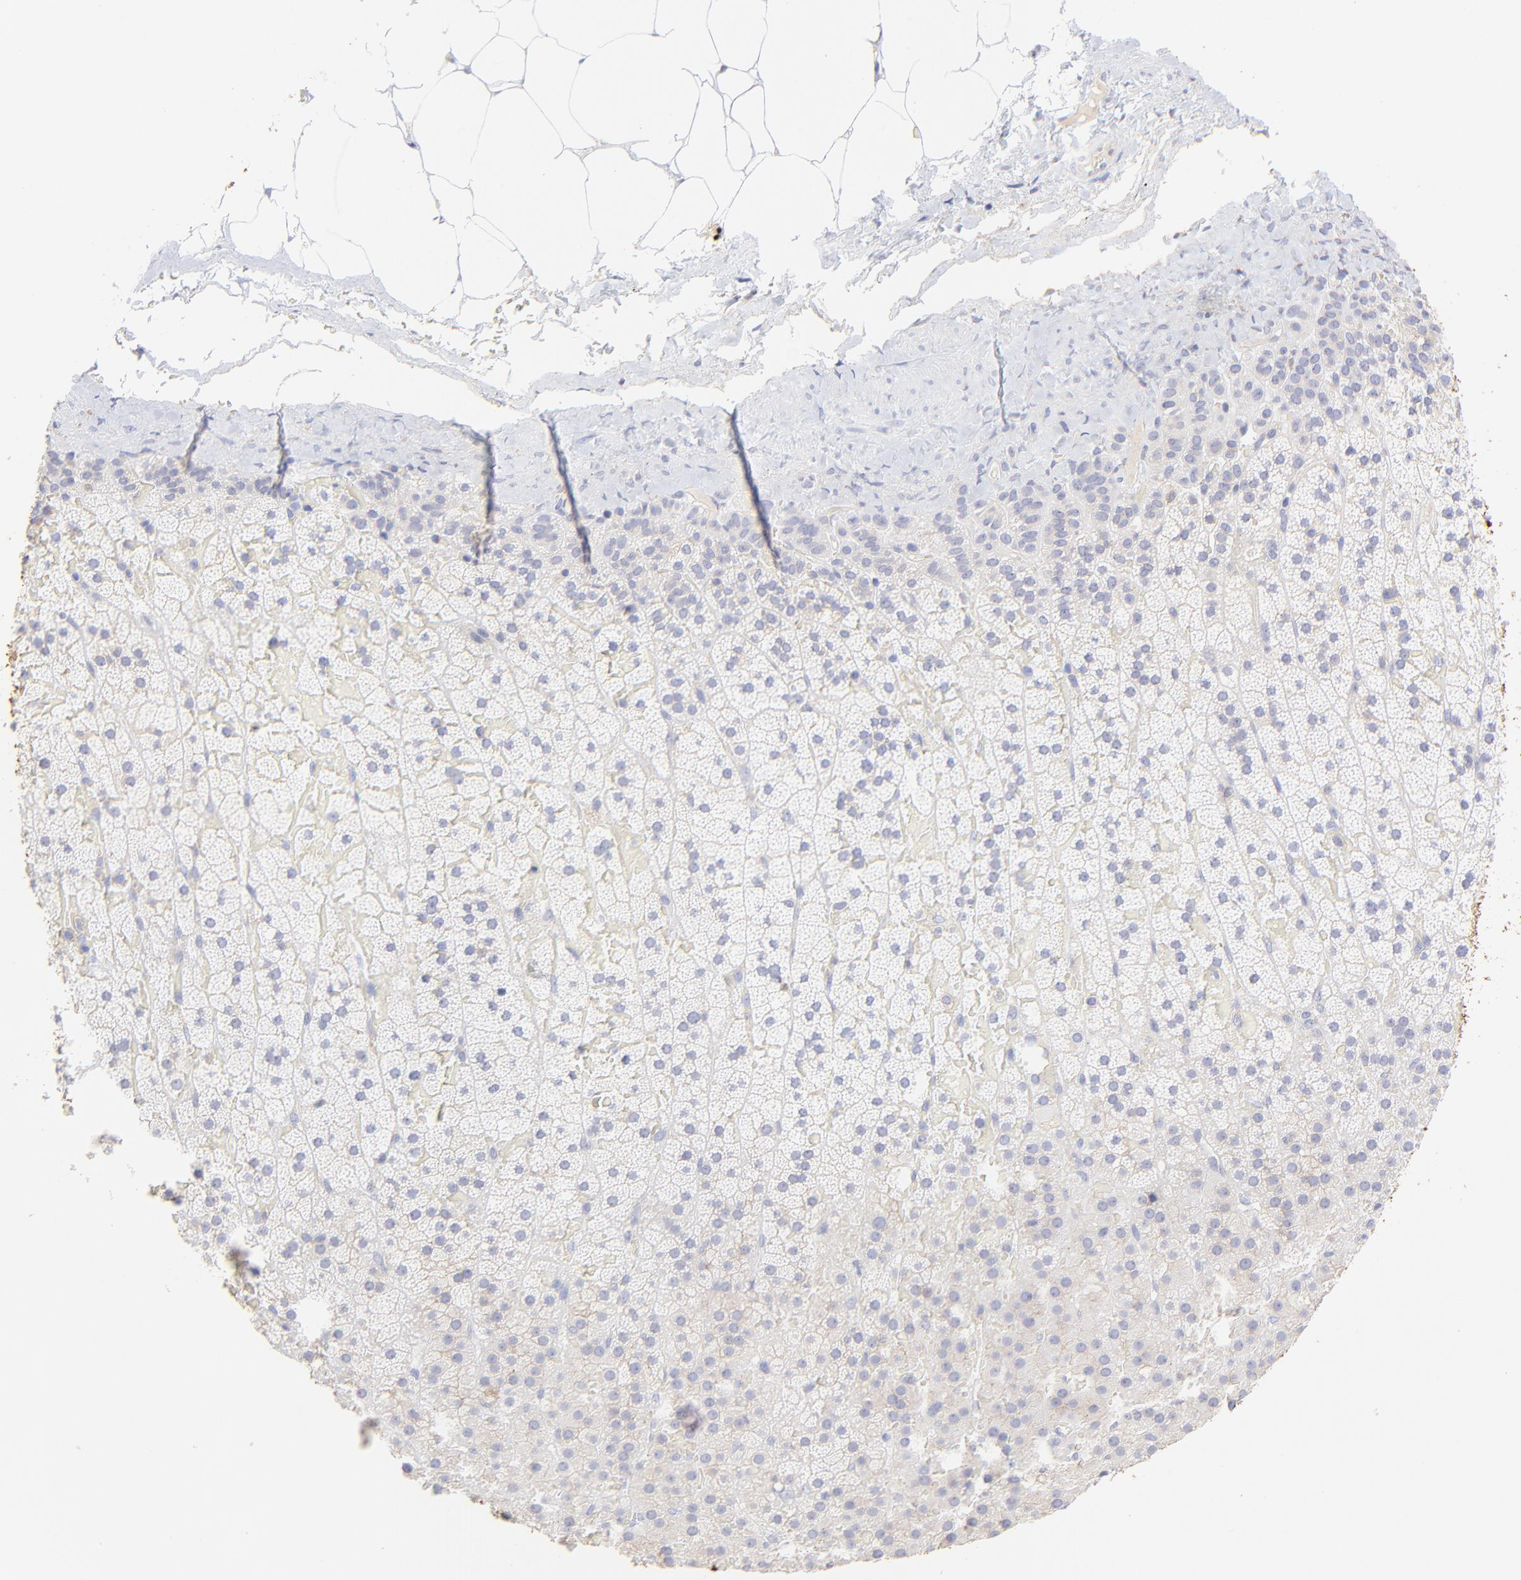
{"staining": {"intensity": "strong", "quantity": "<25%", "location": "cytoplasmic/membranous"}, "tissue": "adrenal gland", "cell_type": "Glandular cells", "image_type": "normal", "snomed": [{"axis": "morphology", "description": "Normal tissue, NOS"}, {"axis": "topography", "description": "Adrenal gland"}], "caption": "Brown immunohistochemical staining in unremarkable adrenal gland shows strong cytoplasmic/membranous positivity in approximately <25% of glandular cells.", "gene": "LHFPL1", "patient": {"sex": "male", "age": 35}}